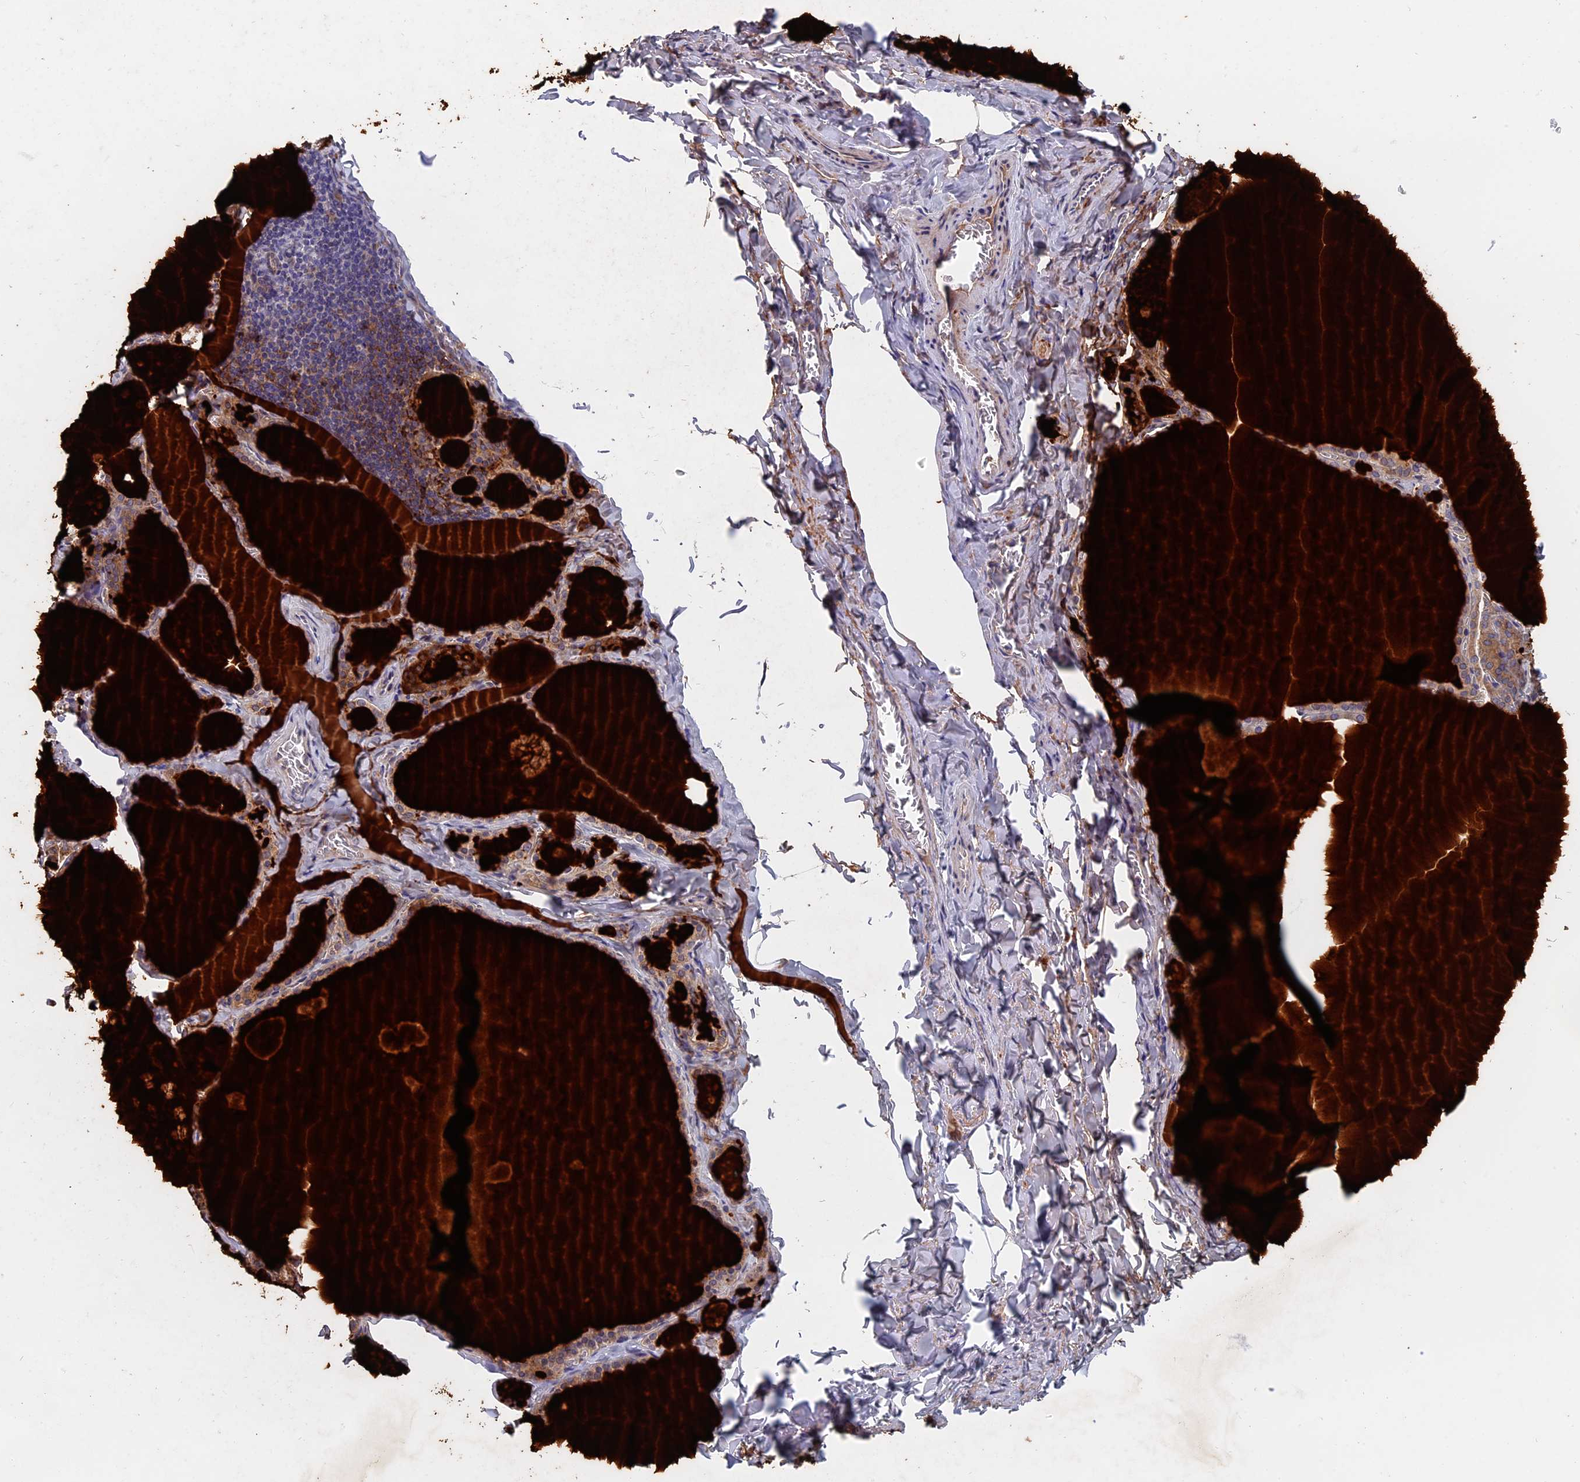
{"staining": {"intensity": "strong", "quantity": ">75%", "location": "cytoplasmic/membranous"}, "tissue": "thyroid gland", "cell_type": "Glandular cells", "image_type": "normal", "snomed": [{"axis": "morphology", "description": "Normal tissue, NOS"}, {"axis": "topography", "description": "Thyroid gland"}], "caption": "Glandular cells demonstrate high levels of strong cytoplasmic/membranous positivity in approximately >75% of cells in normal human thyroid gland.", "gene": "SLC33A1", "patient": {"sex": "male", "age": 56}}